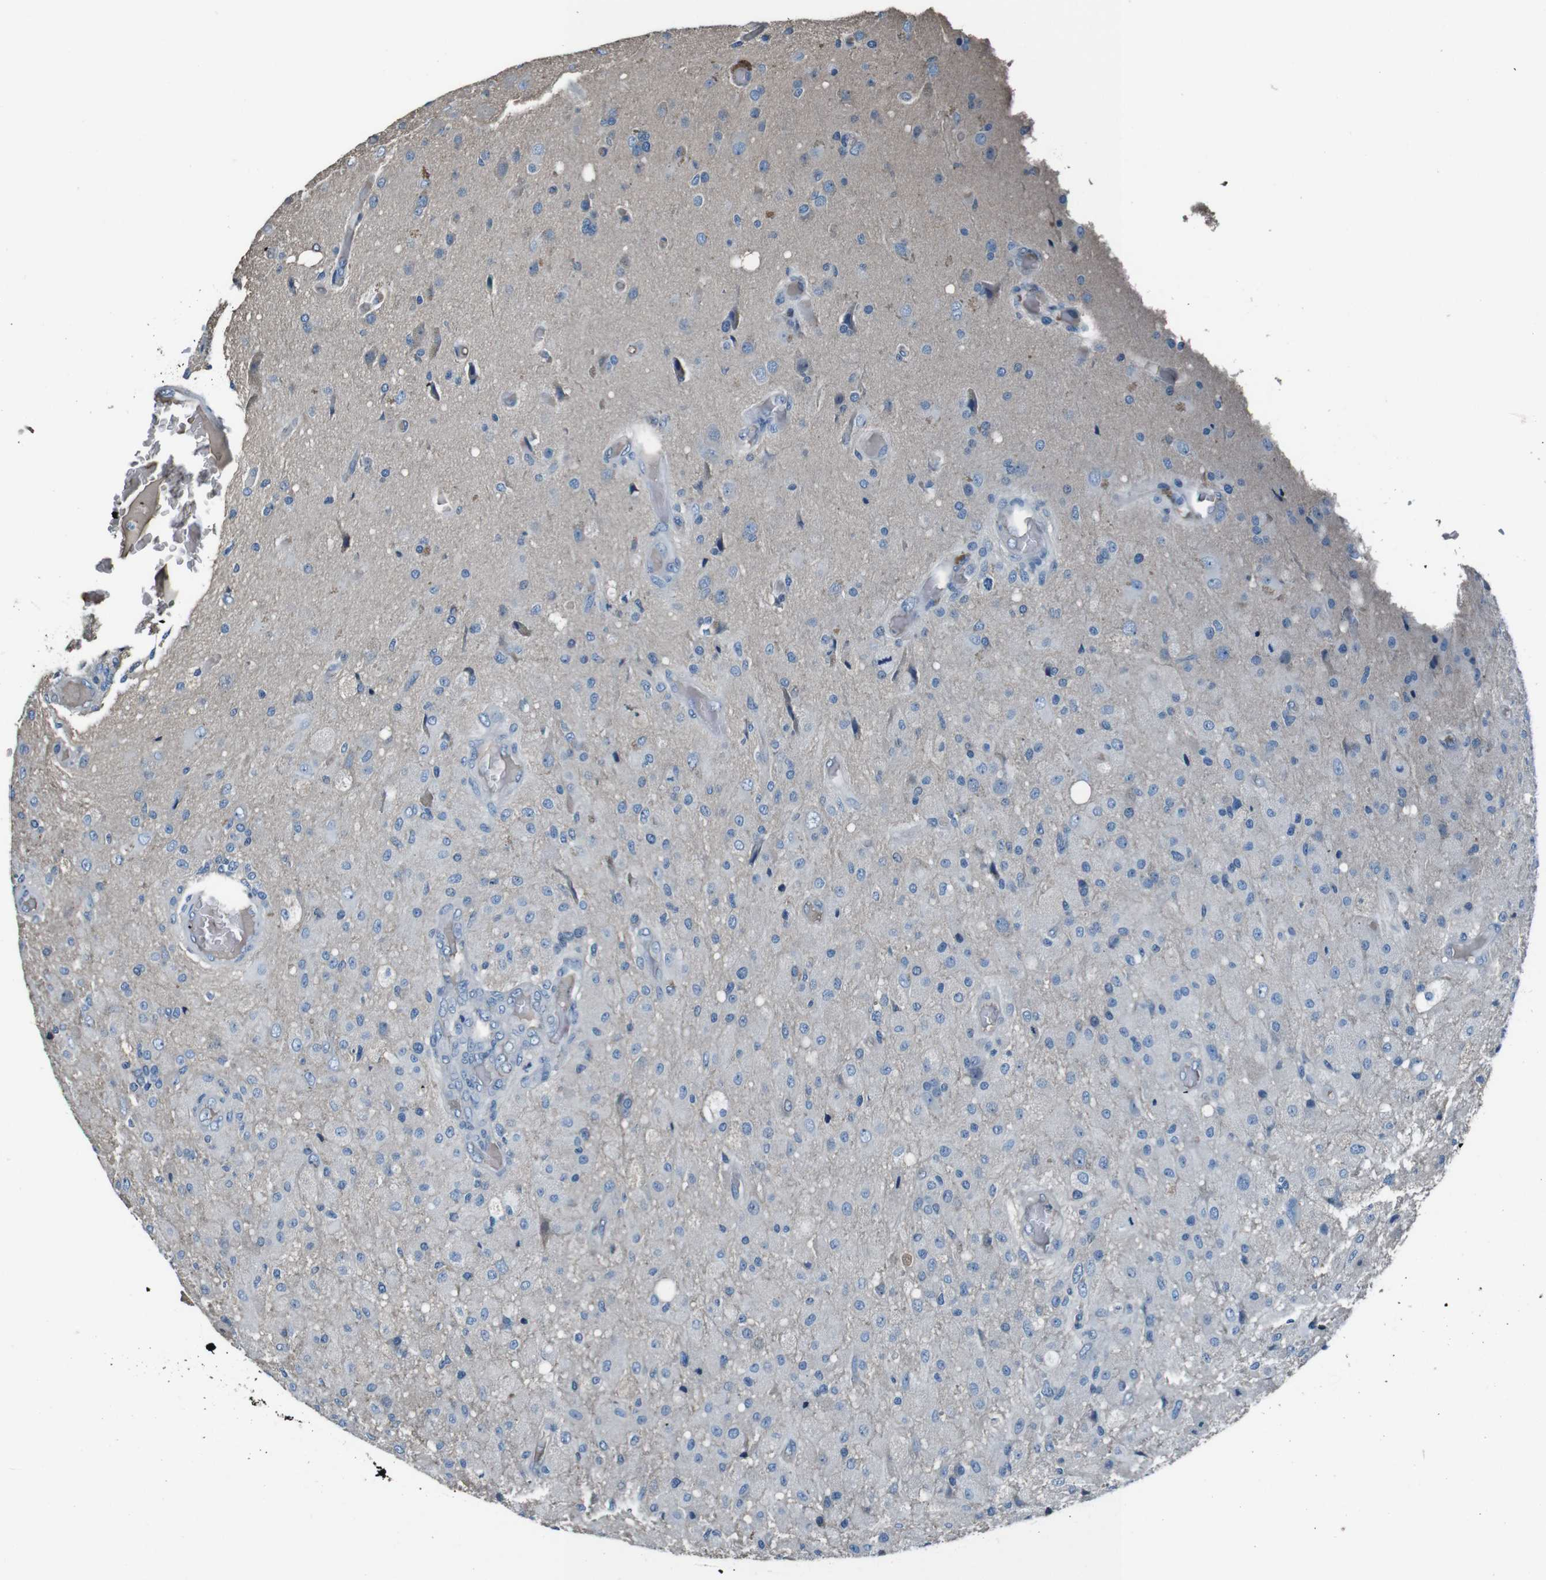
{"staining": {"intensity": "weak", "quantity": "<25%", "location": "cytoplasmic/membranous"}, "tissue": "glioma", "cell_type": "Tumor cells", "image_type": "cancer", "snomed": [{"axis": "morphology", "description": "Normal tissue, NOS"}, {"axis": "morphology", "description": "Glioma, malignant, High grade"}, {"axis": "topography", "description": "Cerebral cortex"}], "caption": "The micrograph exhibits no significant staining in tumor cells of malignant high-grade glioma. (DAB (3,3'-diaminobenzidine) immunohistochemistry, high magnification).", "gene": "LEP", "patient": {"sex": "male", "age": 77}}